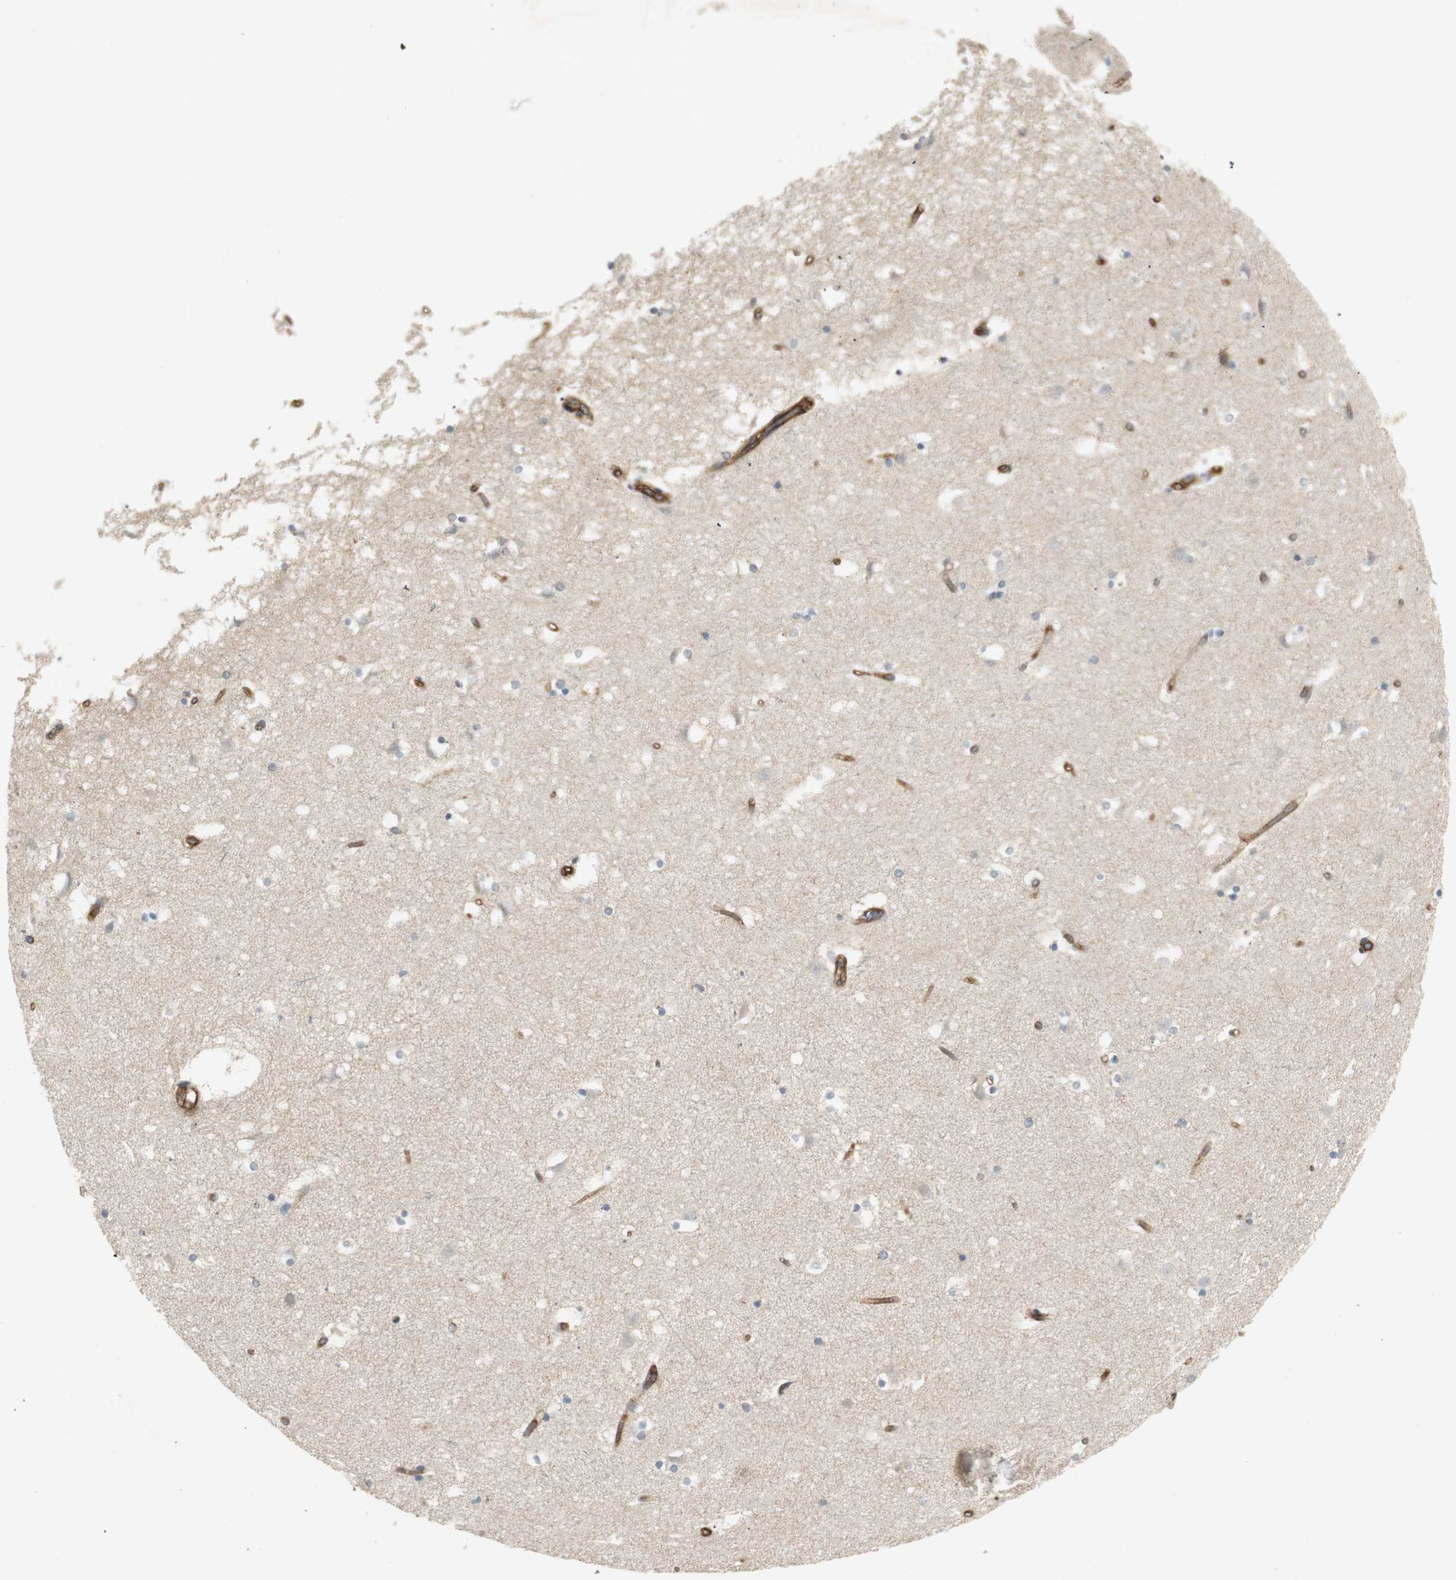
{"staining": {"intensity": "weak", "quantity": "<25%", "location": "cytoplasmic/membranous"}, "tissue": "caudate", "cell_type": "Glial cells", "image_type": "normal", "snomed": [{"axis": "morphology", "description": "Normal tissue, NOS"}, {"axis": "topography", "description": "Lateral ventricle wall"}], "caption": "IHC micrograph of normal caudate: caudate stained with DAB exhibits no significant protein staining in glial cells. Nuclei are stained in blue.", "gene": "BTN3A3", "patient": {"sex": "male", "age": 45}}